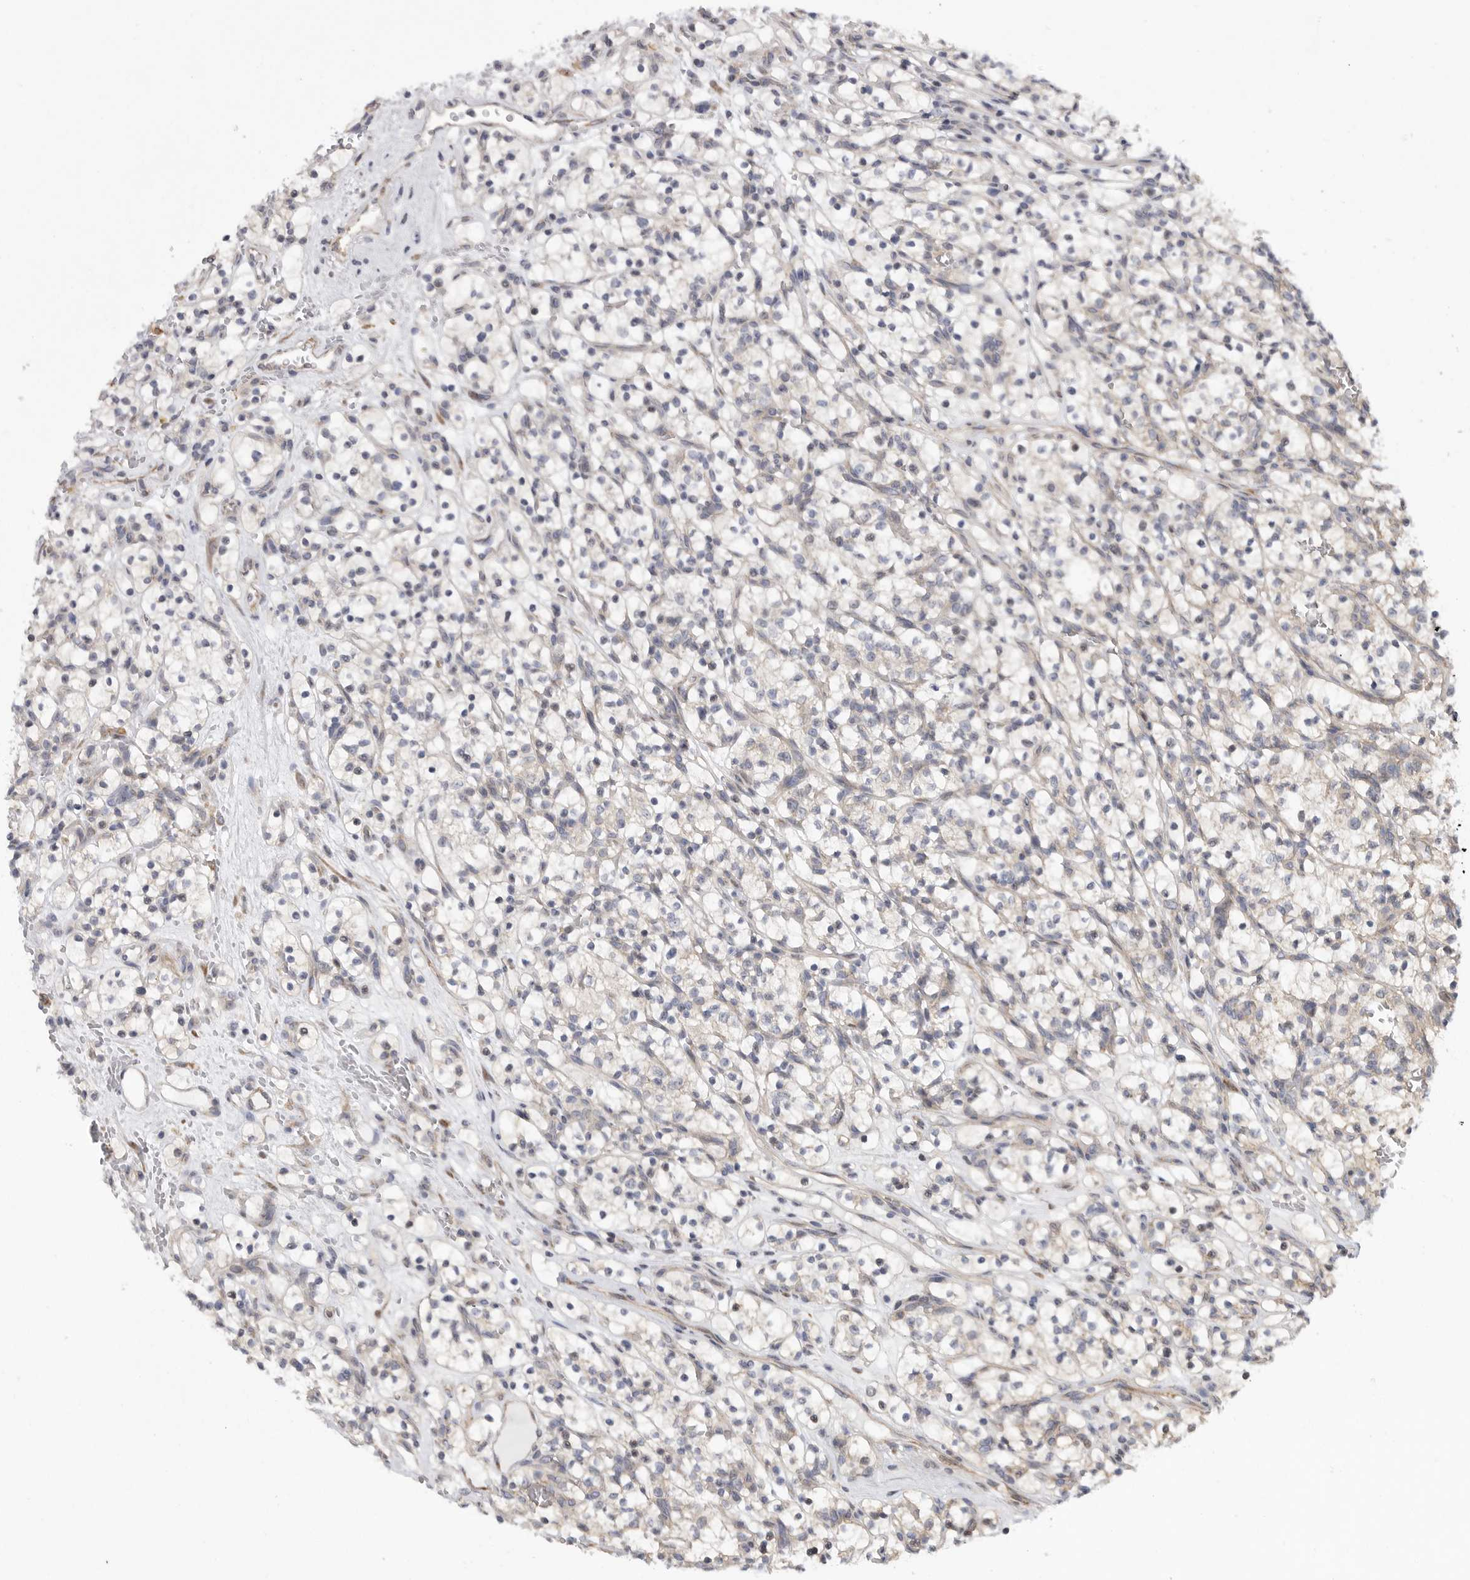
{"staining": {"intensity": "negative", "quantity": "none", "location": "none"}, "tissue": "renal cancer", "cell_type": "Tumor cells", "image_type": "cancer", "snomed": [{"axis": "morphology", "description": "Adenocarcinoma, NOS"}, {"axis": "topography", "description": "Kidney"}], "caption": "High power microscopy micrograph of an immunohistochemistry (IHC) histopathology image of renal adenocarcinoma, revealing no significant positivity in tumor cells. (Stains: DAB (3,3'-diaminobenzidine) immunohistochemistry (IHC) with hematoxylin counter stain, Microscopy: brightfield microscopy at high magnification).", "gene": "FBXO43", "patient": {"sex": "female", "age": 57}}